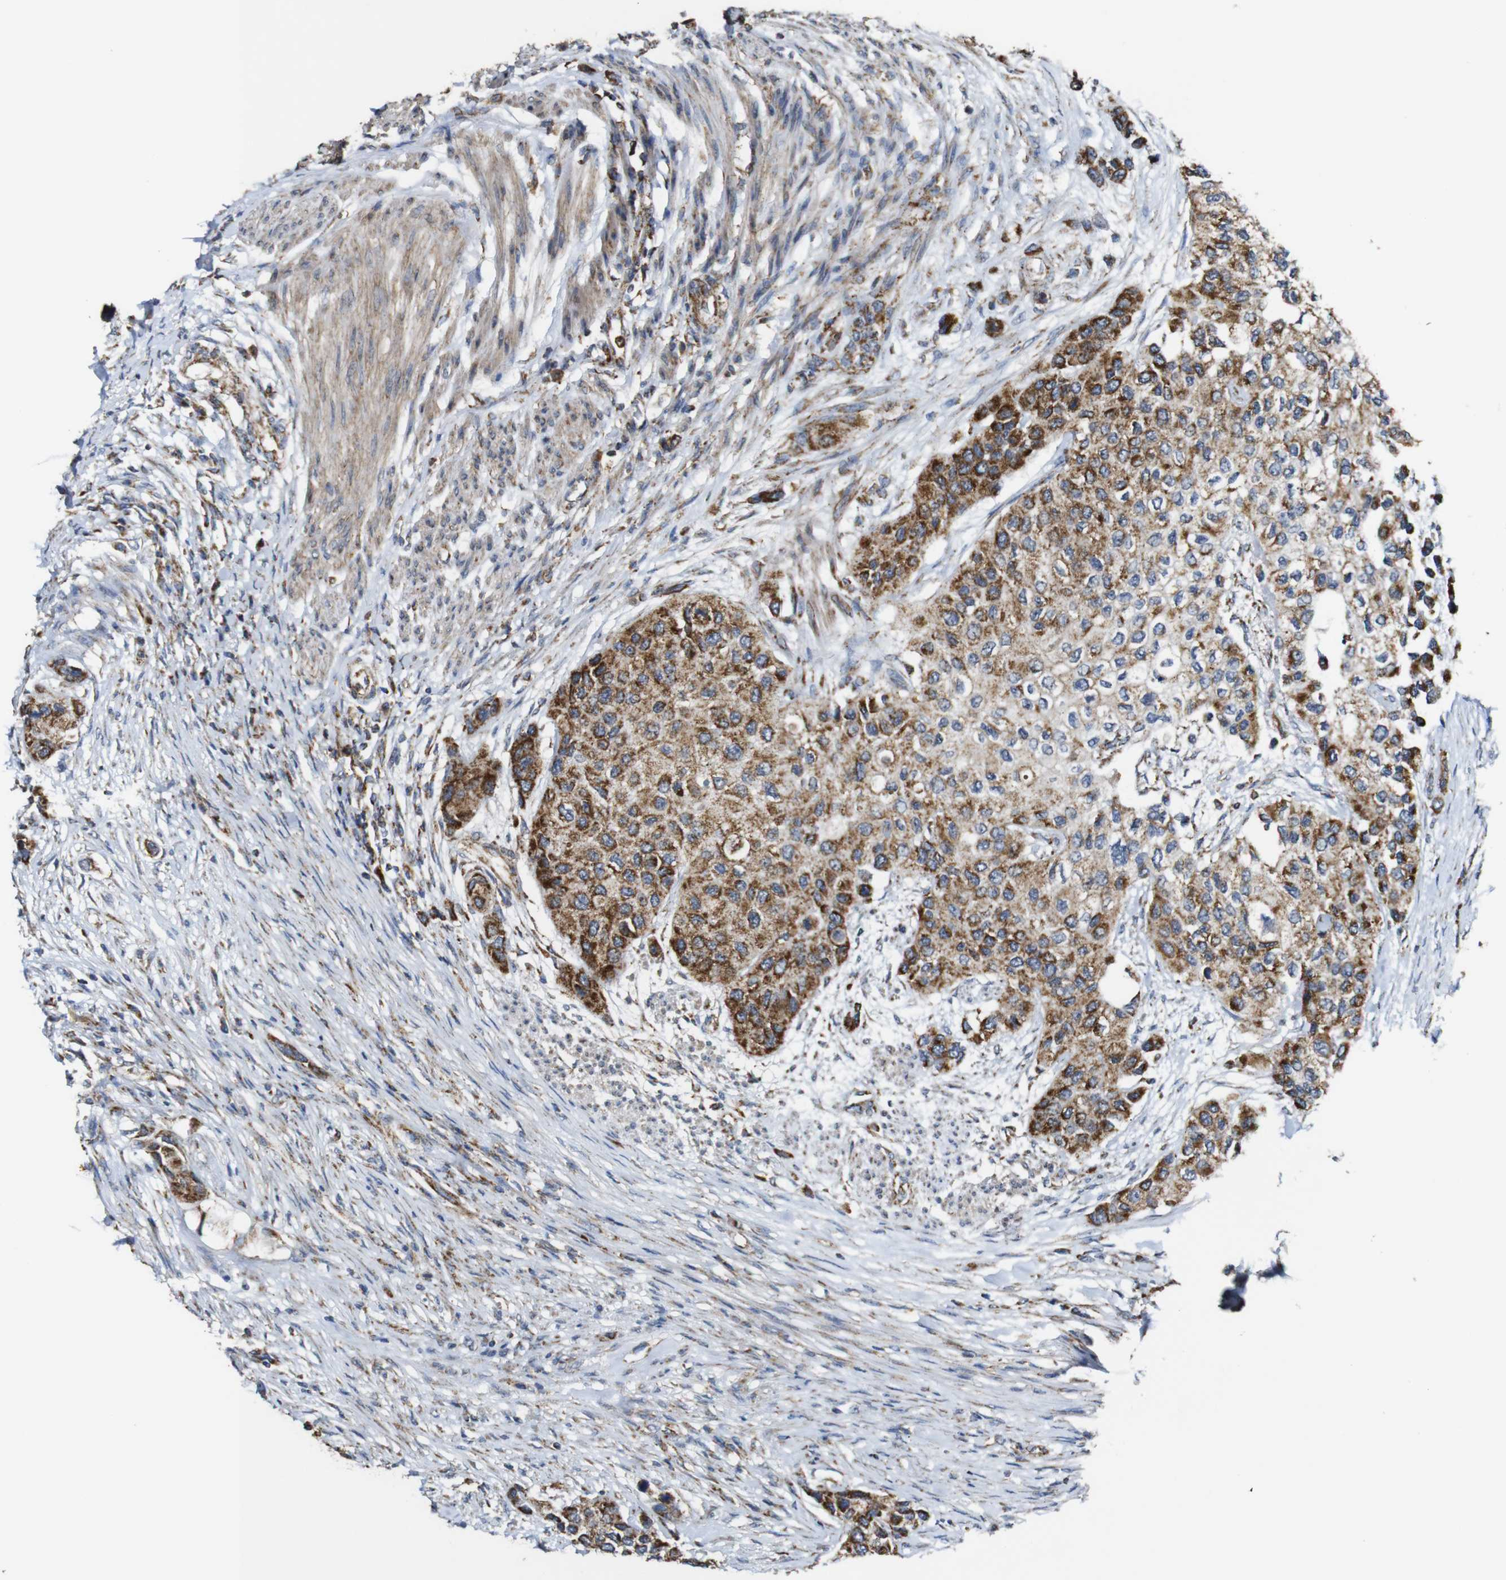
{"staining": {"intensity": "moderate", "quantity": ">75%", "location": "cytoplasmic/membranous"}, "tissue": "urothelial cancer", "cell_type": "Tumor cells", "image_type": "cancer", "snomed": [{"axis": "morphology", "description": "Urothelial carcinoma, High grade"}, {"axis": "topography", "description": "Urinary bladder"}], "caption": "Immunohistochemistry of human high-grade urothelial carcinoma exhibits medium levels of moderate cytoplasmic/membranous staining in about >75% of tumor cells.", "gene": "NR3C2", "patient": {"sex": "female", "age": 56}}